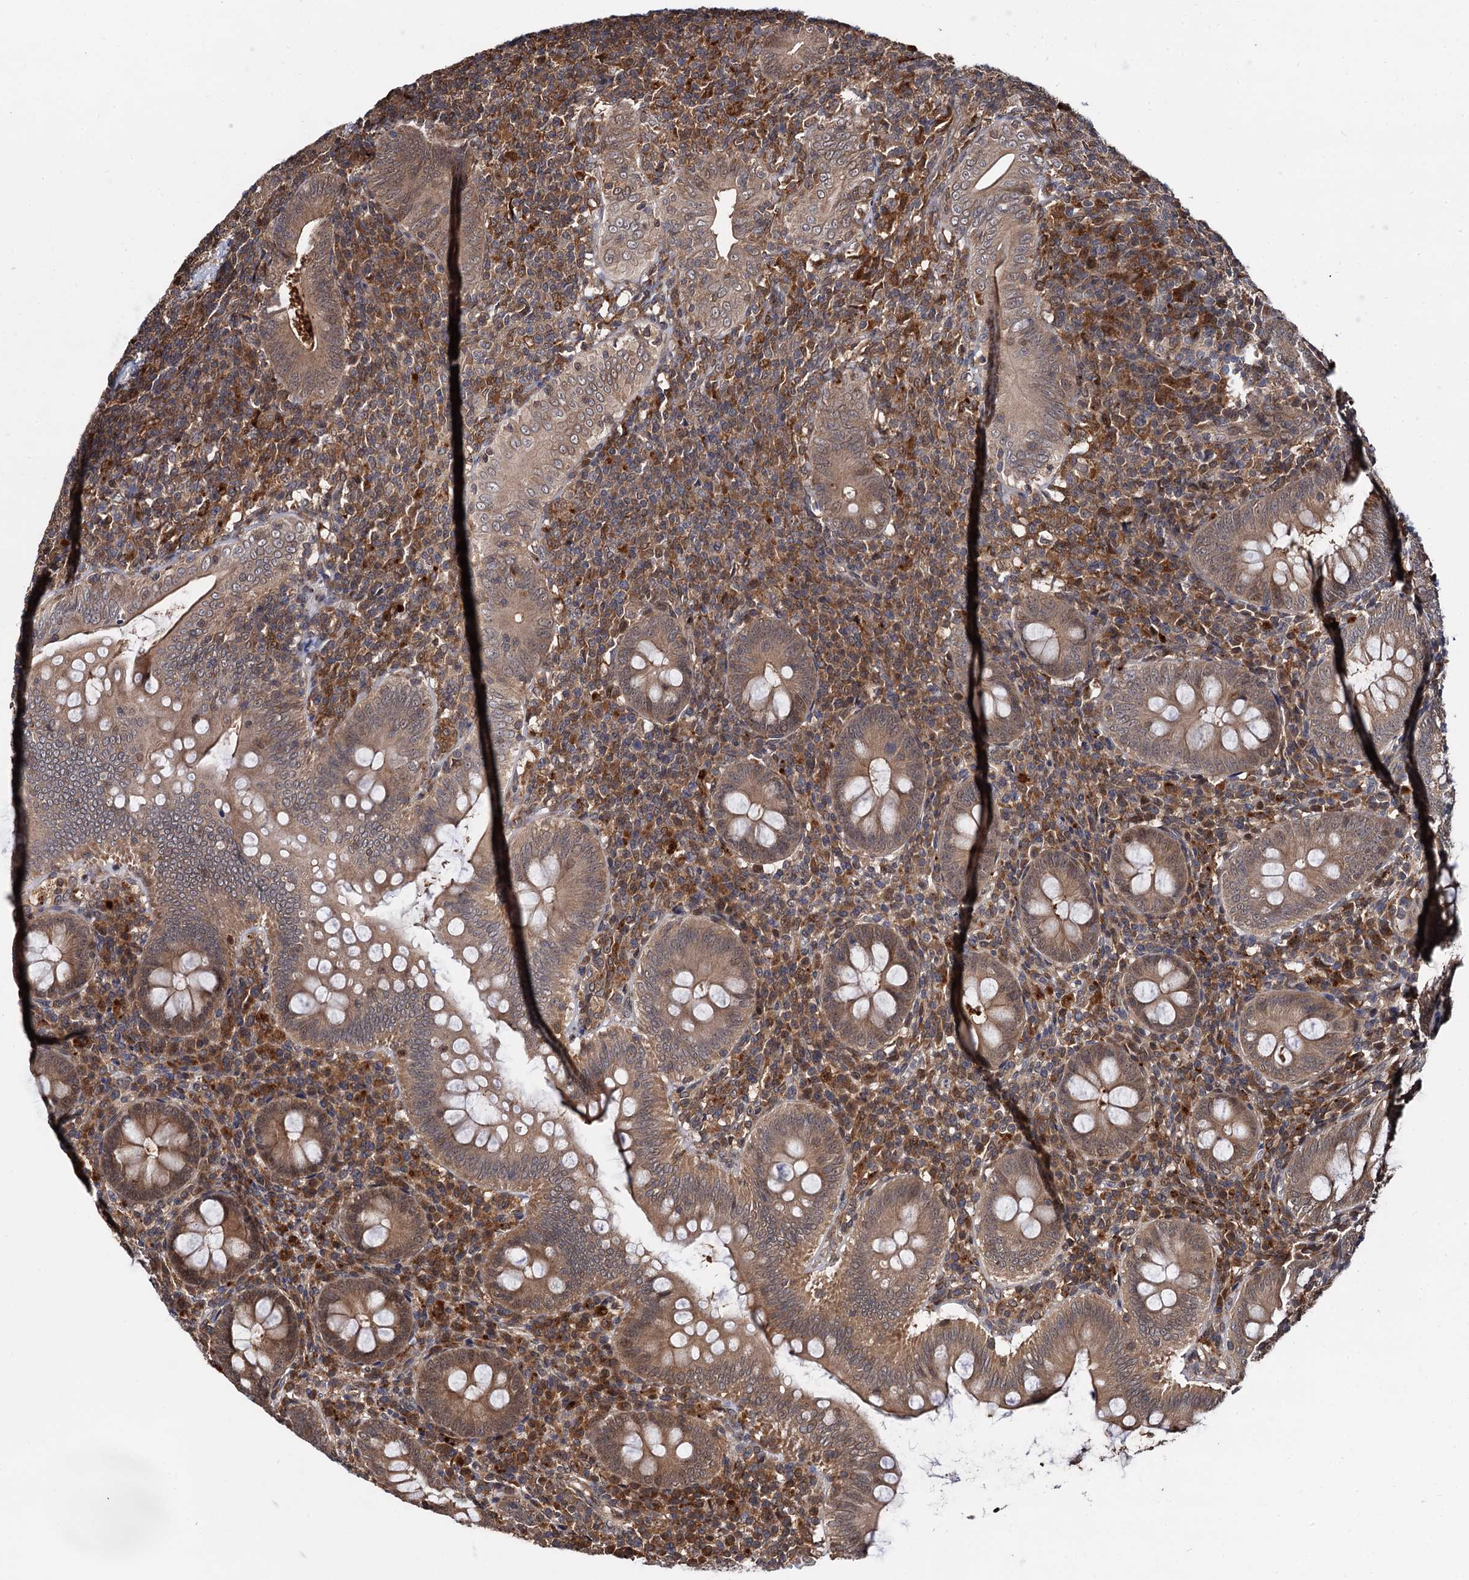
{"staining": {"intensity": "moderate", "quantity": ">75%", "location": "cytoplasmic/membranous"}, "tissue": "appendix", "cell_type": "Glandular cells", "image_type": "normal", "snomed": [{"axis": "morphology", "description": "Normal tissue, NOS"}, {"axis": "topography", "description": "Appendix"}], "caption": "Protein analysis of unremarkable appendix exhibits moderate cytoplasmic/membranous staining in approximately >75% of glandular cells.", "gene": "SELENOP", "patient": {"sex": "male", "age": 14}}